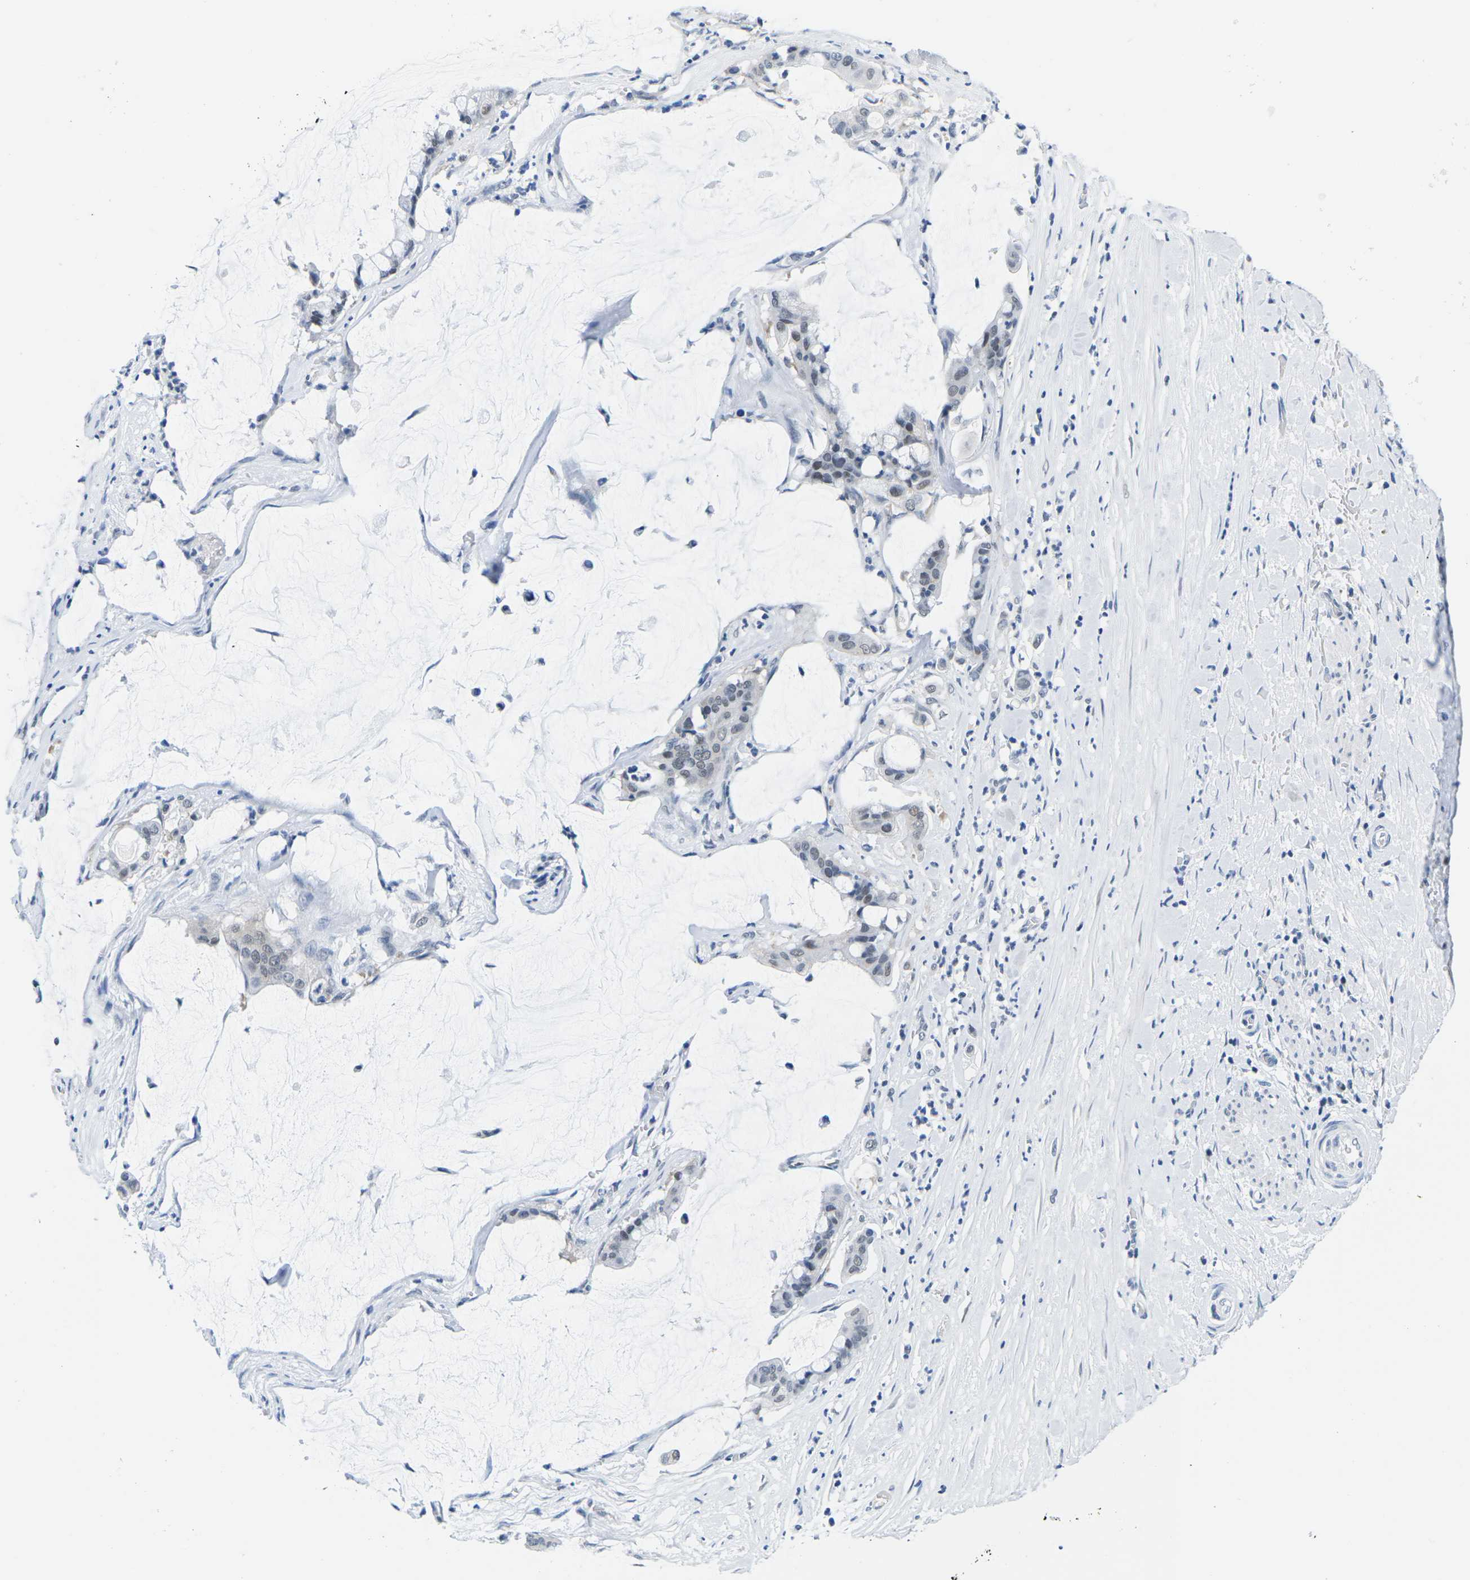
{"staining": {"intensity": "weak", "quantity": "<25%", "location": "nuclear"}, "tissue": "pancreatic cancer", "cell_type": "Tumor cells", "image_type": "cancer", "snomed": [{"axis": "morphology", "description": "Adenocarcinoma, NOS"}, {"axis": "topography", "description": "Pancreas"}], "caption": "Pancreatic adenocarcinoma was stained to show a protein in brown. There is no significant positivity in tumor cells.", "gene": "UBA7", "patient": {"sex": "male", "age": 41}}